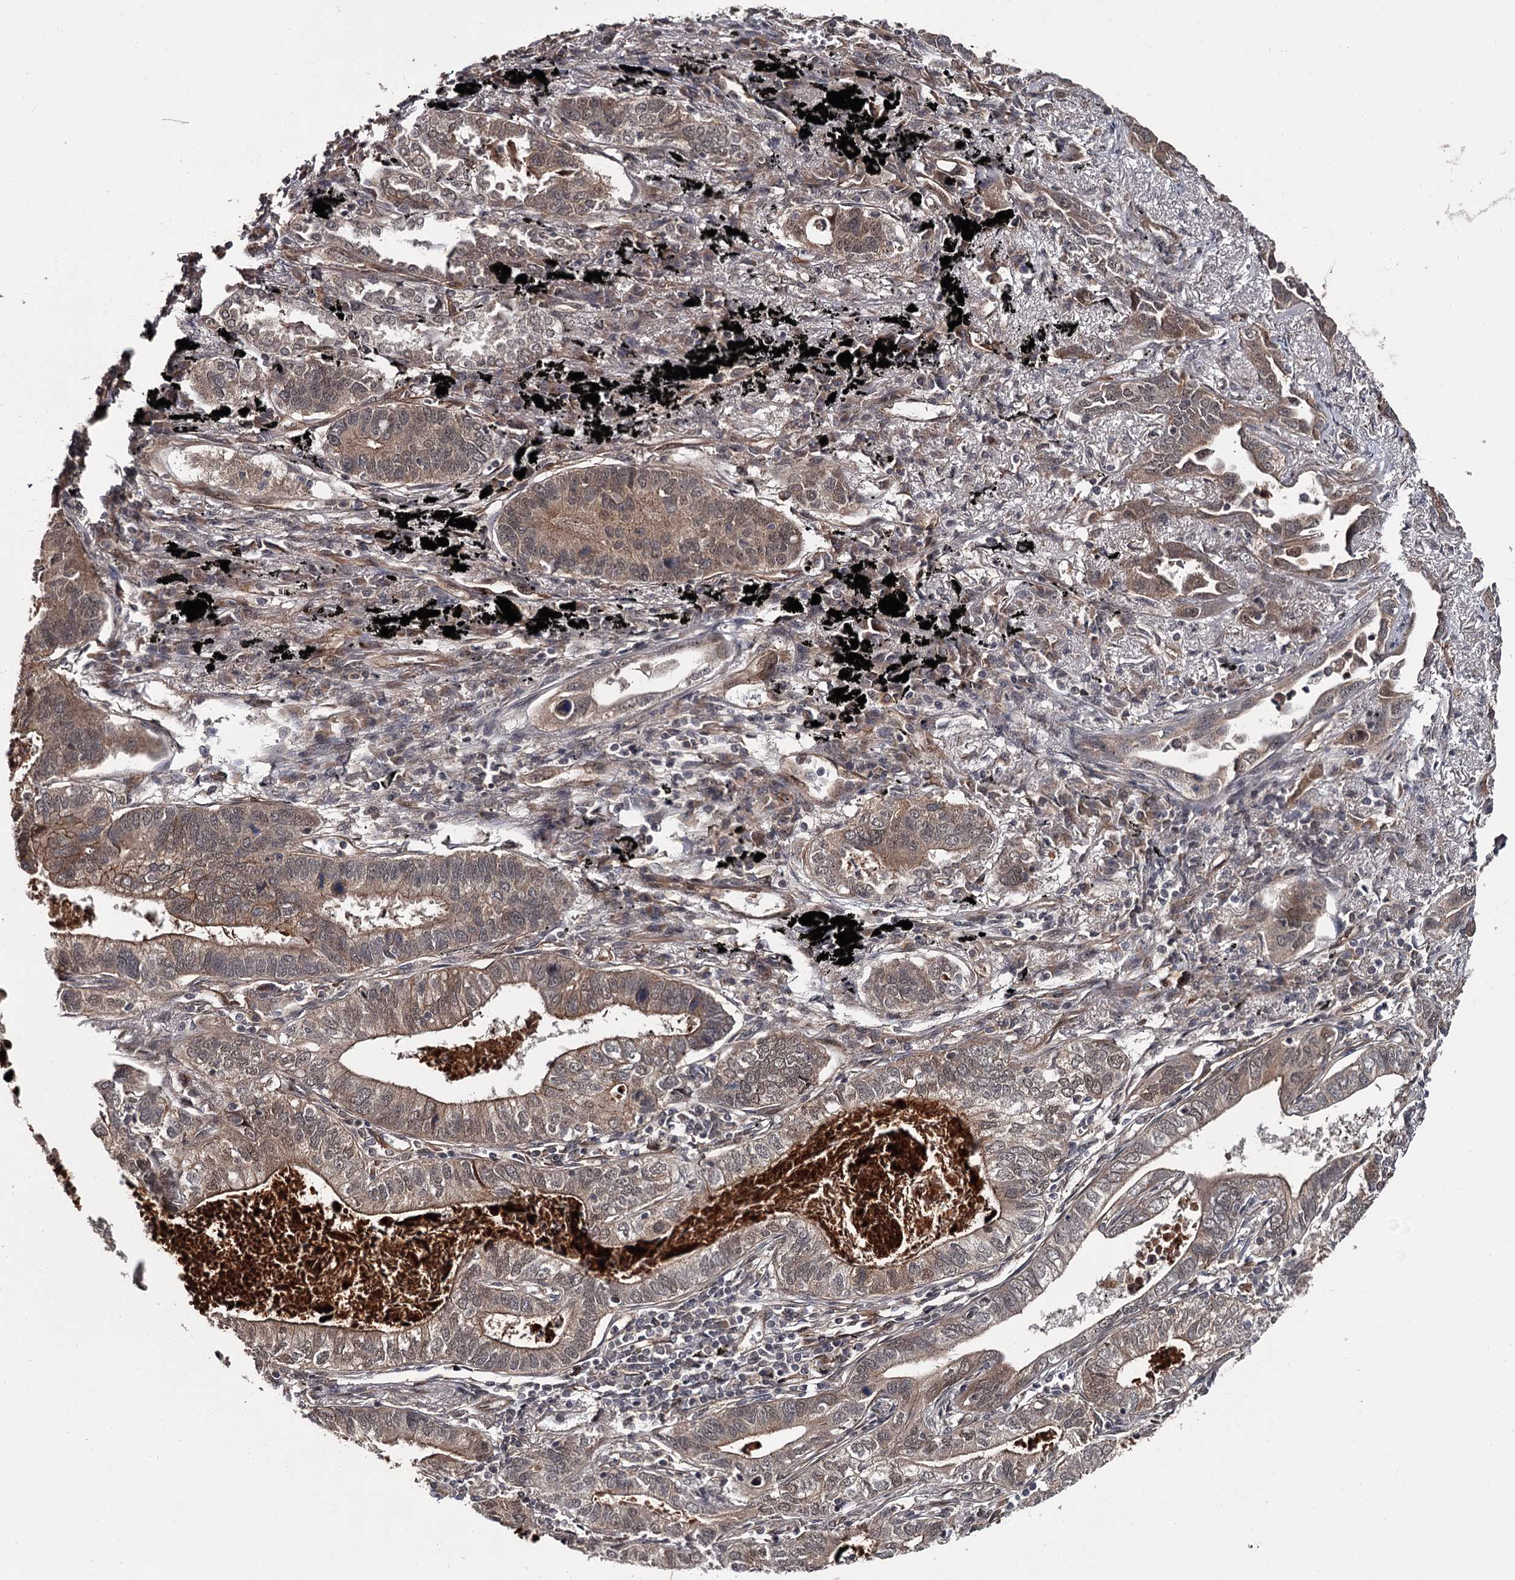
{"staining": {"intensity": "weak", "quantity": "25%-75%", "location": "cytoplasmic/membranous,nuclear"}, "tissue": "lung cancer", "cell_type": "Tumor cells", "image_type": "cancer", "snomed": [{"axis": "morphology", "description": "Adenocarcinoma, NOS"}, {"axis": "topography", "description": "Lung"}], "caption": "Protein analysis of lung cancer tissue demonstrates weak cytoplasmic/membranous and nuclear expression in approximately 25%-75% of tumor cells.", "gene": "CDC42EP2", "patient": {"sex": "male", "age": 67}}